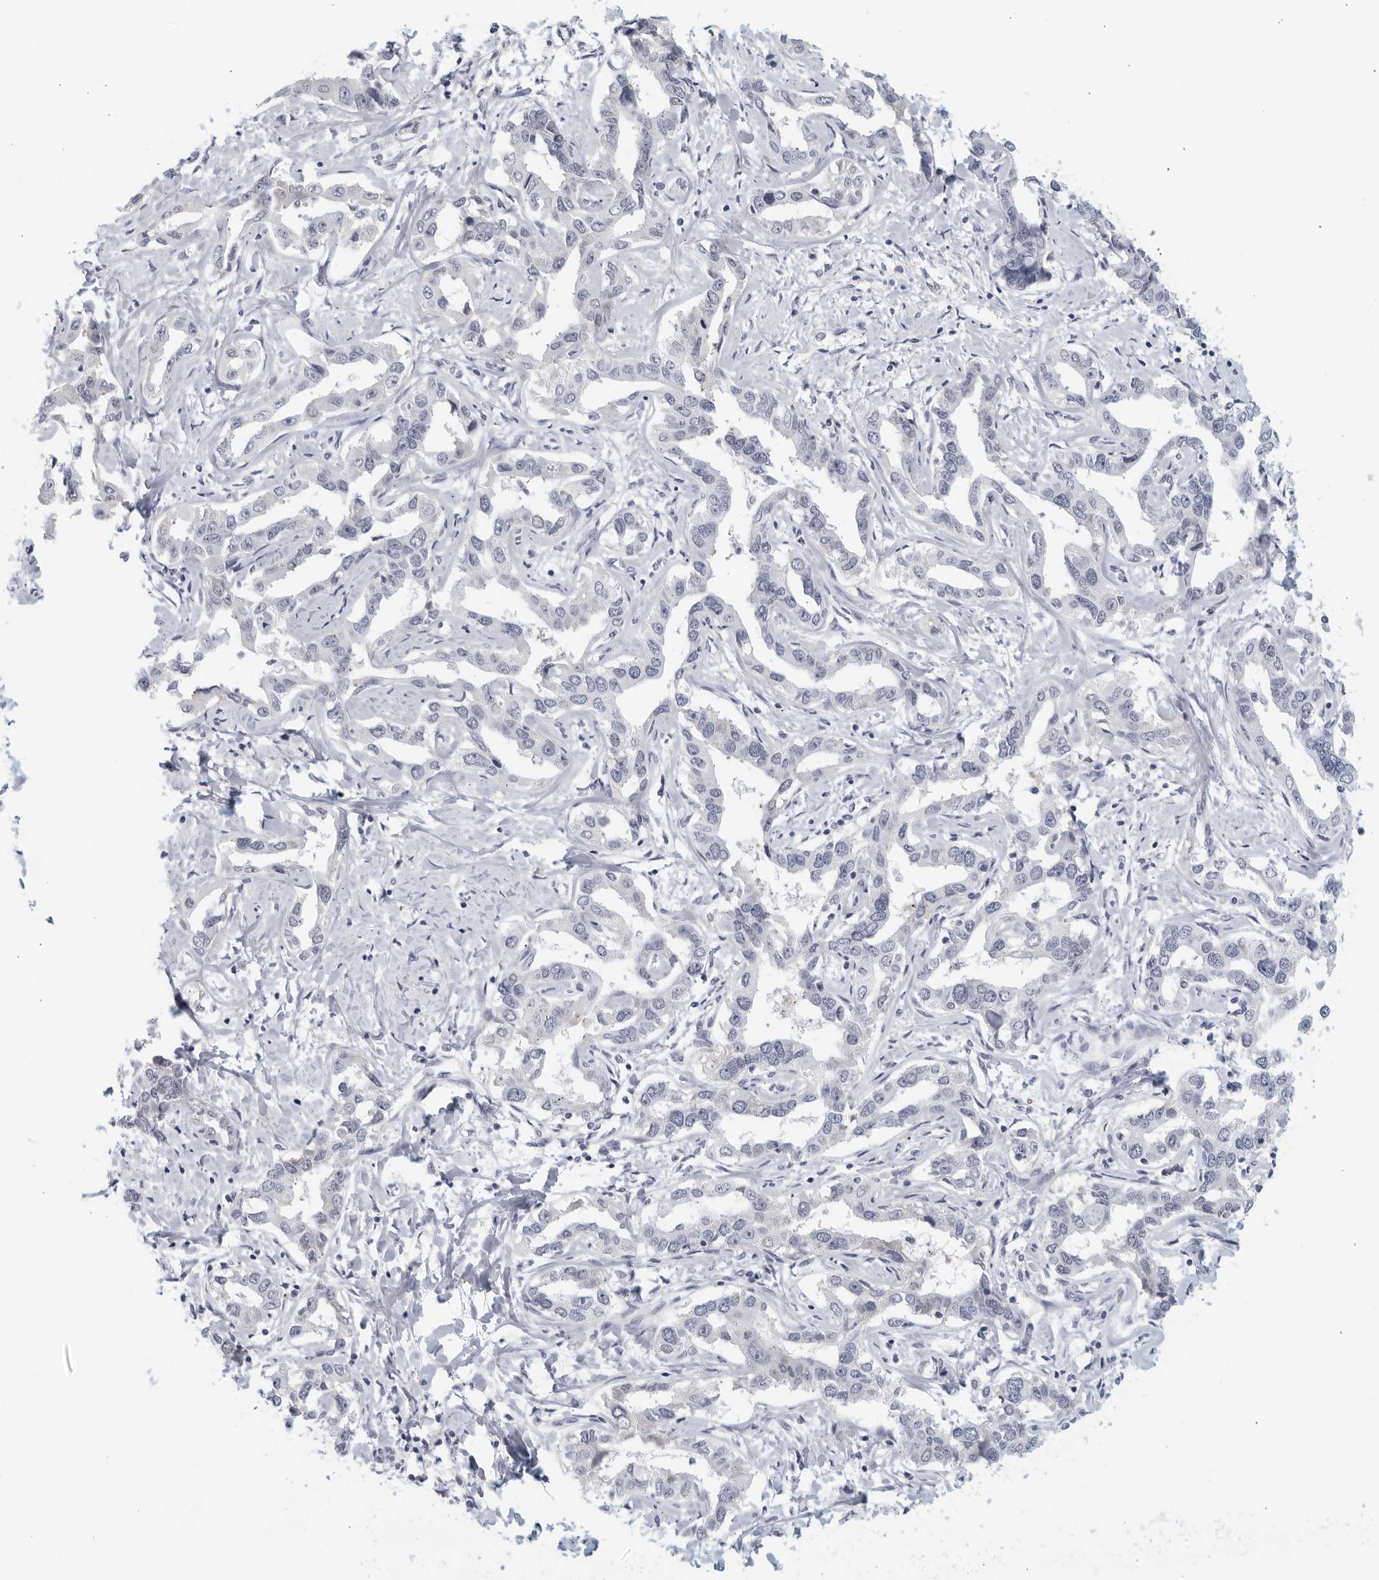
{"staining": {"intensity": "negative", "quantity": "none", "location": "none"}, "tissue": "liver cancer", "cell_type": "Tumor cells", "image_type": "cancer", "snomed": [{"axis": "morphology", "description": "Cholangiocarcinoma"}, {"axis": "topography", "description": "Liver"}], "caption": "Liver cholangiocarcinoma was stained to show a protein in brown. There is no significant positivity in tumor cells. (Immunohistochemistry, brightfield microscopy, high magnification).", "gene": "MATN1", "patient": {"sex": "male", "age": 59}}